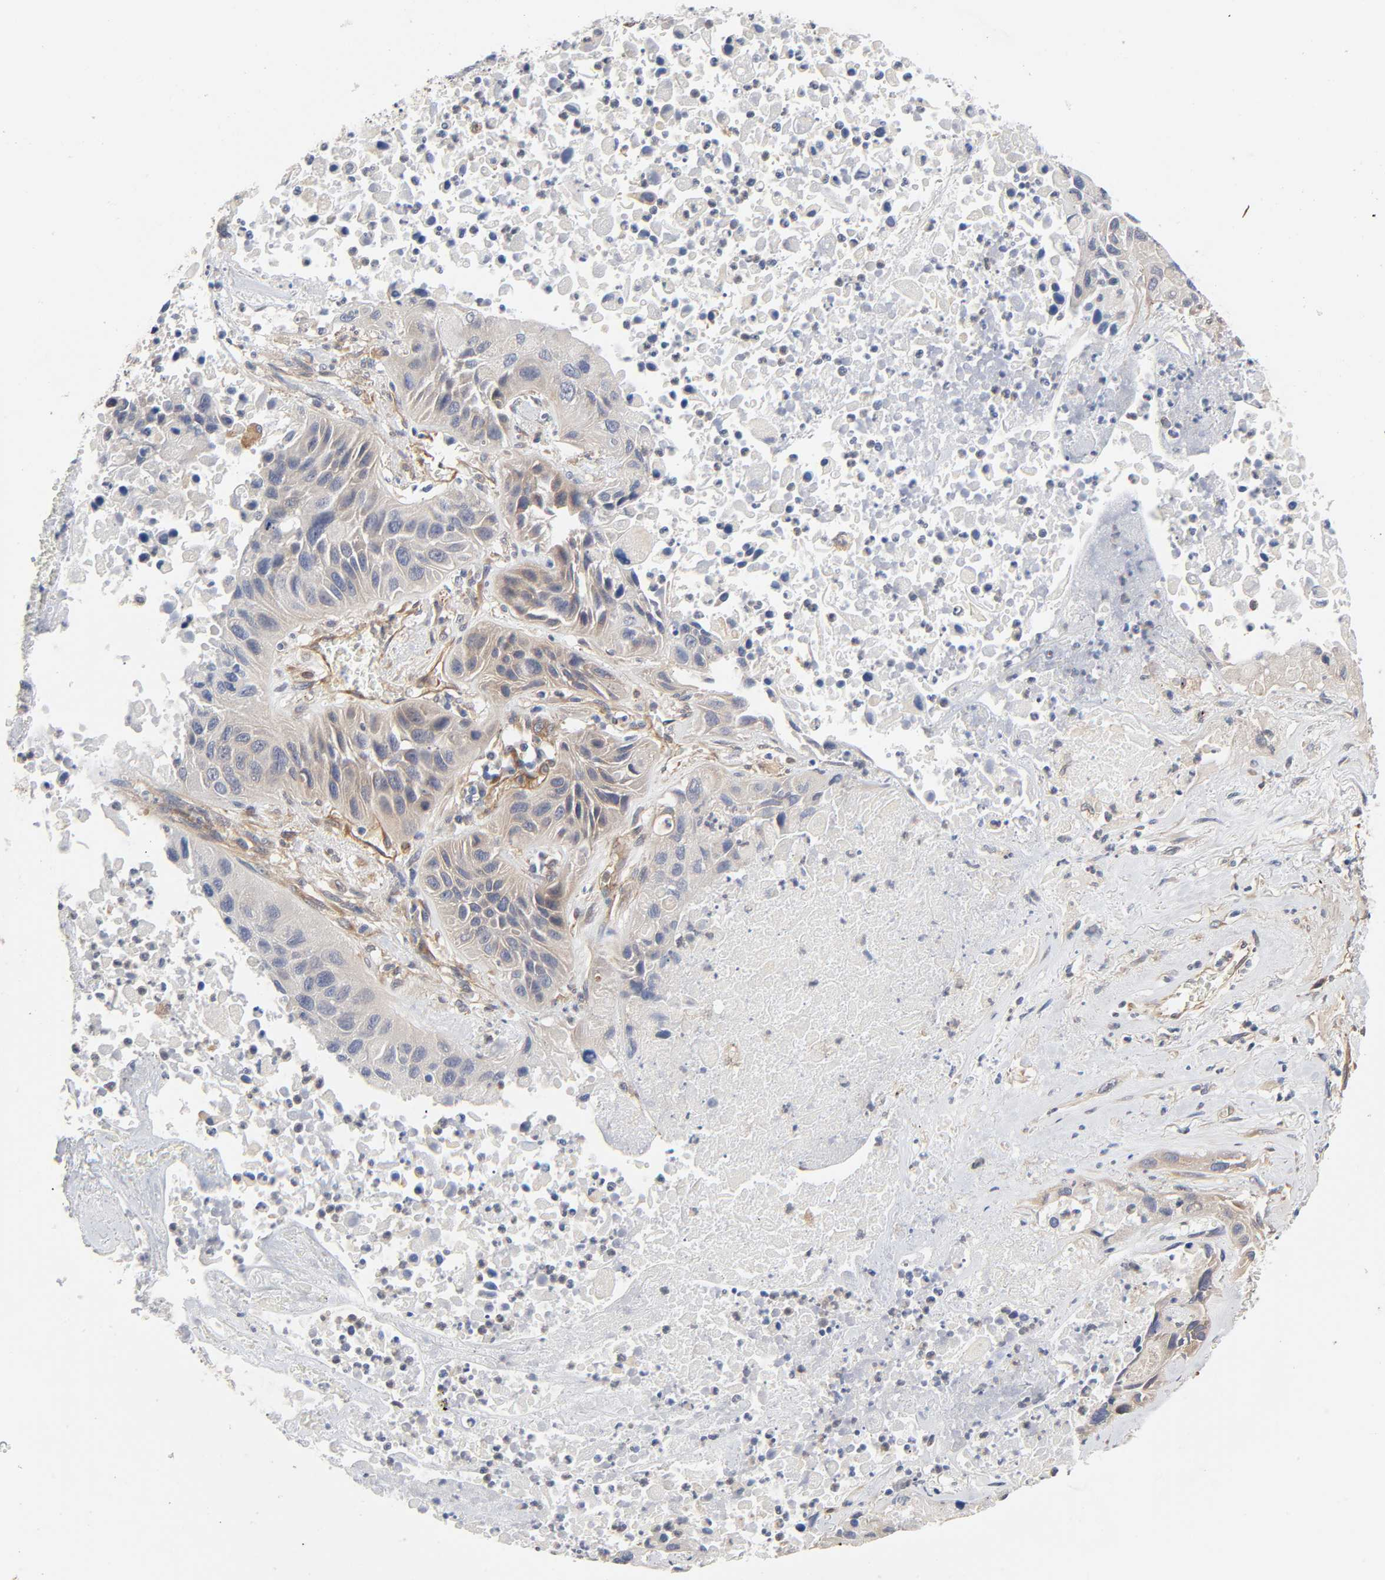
{"staining": {"intensity": "weak", "quantity": "<25%", "location": "cytoplasmic/membranous"}, "tissue": "lung cancer", "cell_type": "Tumor cells", "image_type": "cancer", "snomed": [{"axis": "morphology", "description": "Squamous cell carcinoma, NOS"}, {"axis": "topography", "description": "Lung"}], "caption": "Tumor cells are negative for brown protein staining in lung cancer (squamous cell carcinoma).", "gene": "RAB13", "patient": {"sex": "female", "age": 76}}